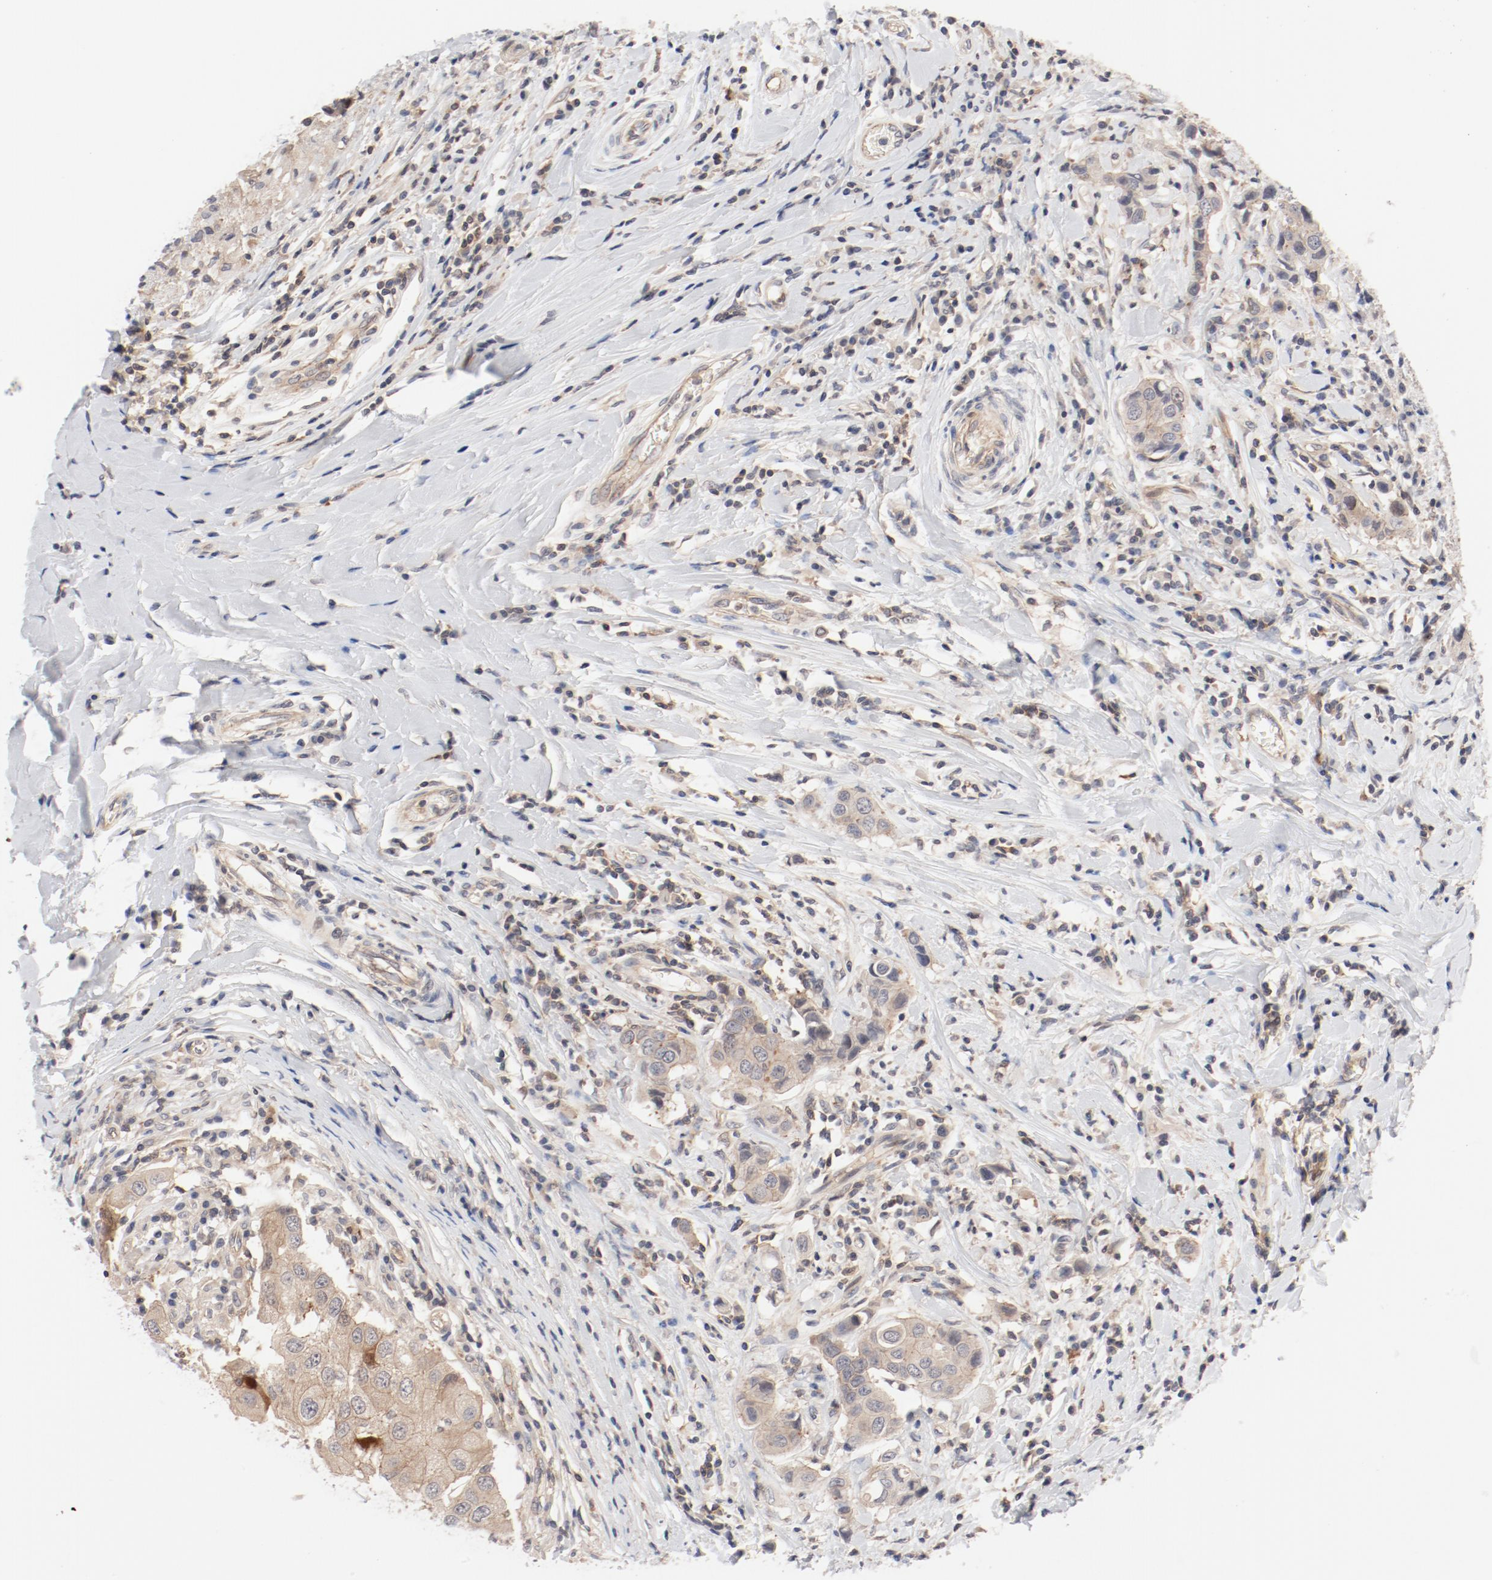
{"staining": {"intensity": "weak", "quantity": "25%-75%", "location": "cytoplasmic/membranous"}, "tissue": "breast cancer", "cell_type": "Tumor cells", "image_type": "cancer", "snomed": [{"axis": "morphology", "description": "Duct carcinoma"}, {"axis": "topography", "description": "Breast"}], "caption": "Immunohistochemical staining of infiltrating ductal carcinoma (breast) reveals weak cytoplasmic/membranous protein staining in approximately 25%-75% of tumor cells.", "gene": "ZNF267", "patient": {"sex": "female", "age": 27}}